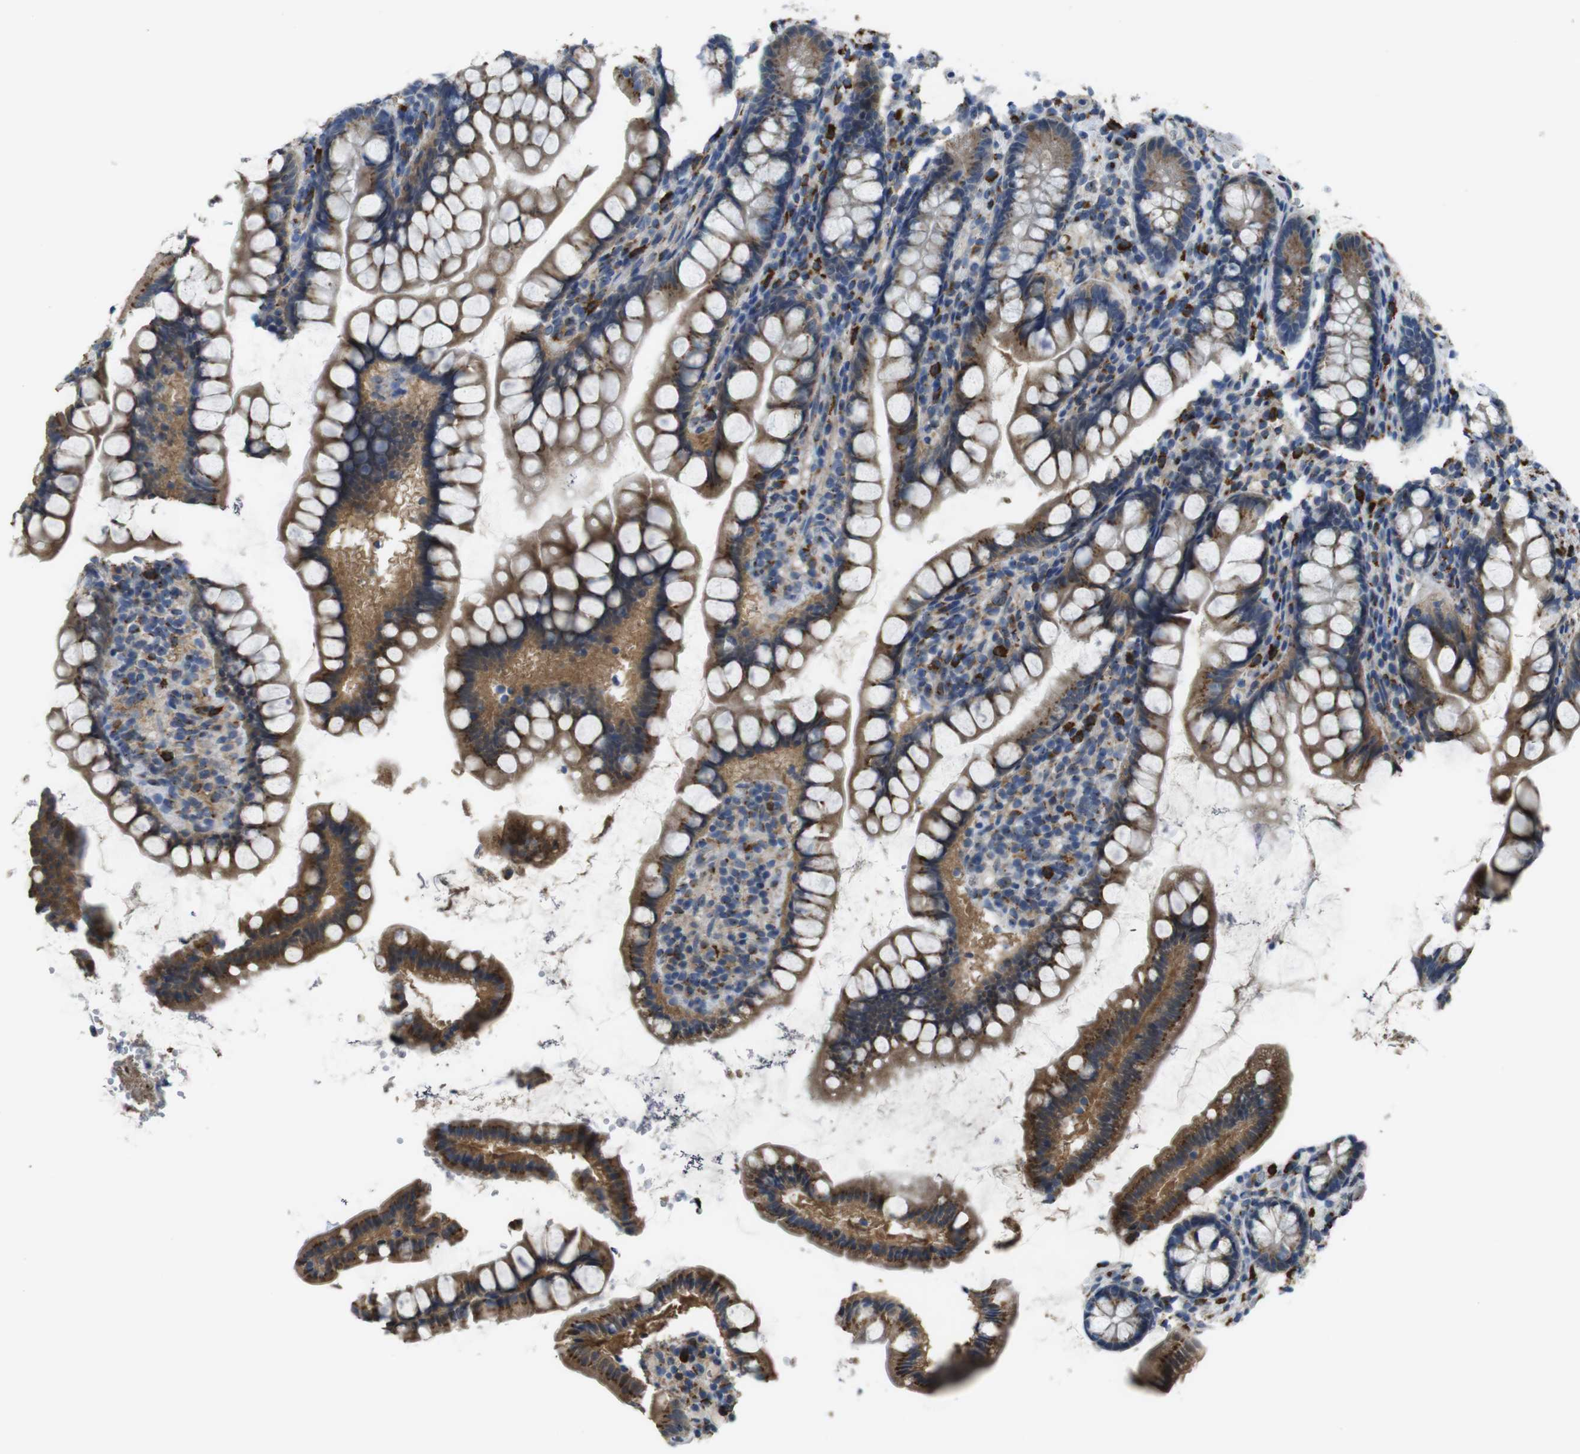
{"staining": {"intensity": "strong", "quantity": ">75%", "location": "cytoplasmic/membranous"}, "tissue": "small intestine", "cell_type": "Glandular cells", "image_type": "normal", "snomed": [{"axis": "morphology", "description": "Normal tissue, NOS"}, {"axis": "topography", "description": "Small intestine"}], "caption": "An image of small intestine stained for a protein exhibits strong cytoplasmic/membranous brown staining in glandular cells. (brown staining indicates protein expression, while blue staining denotes nuclei).", "gene": "RAB6A", "patient": {"sex": "female", "age": 84}}